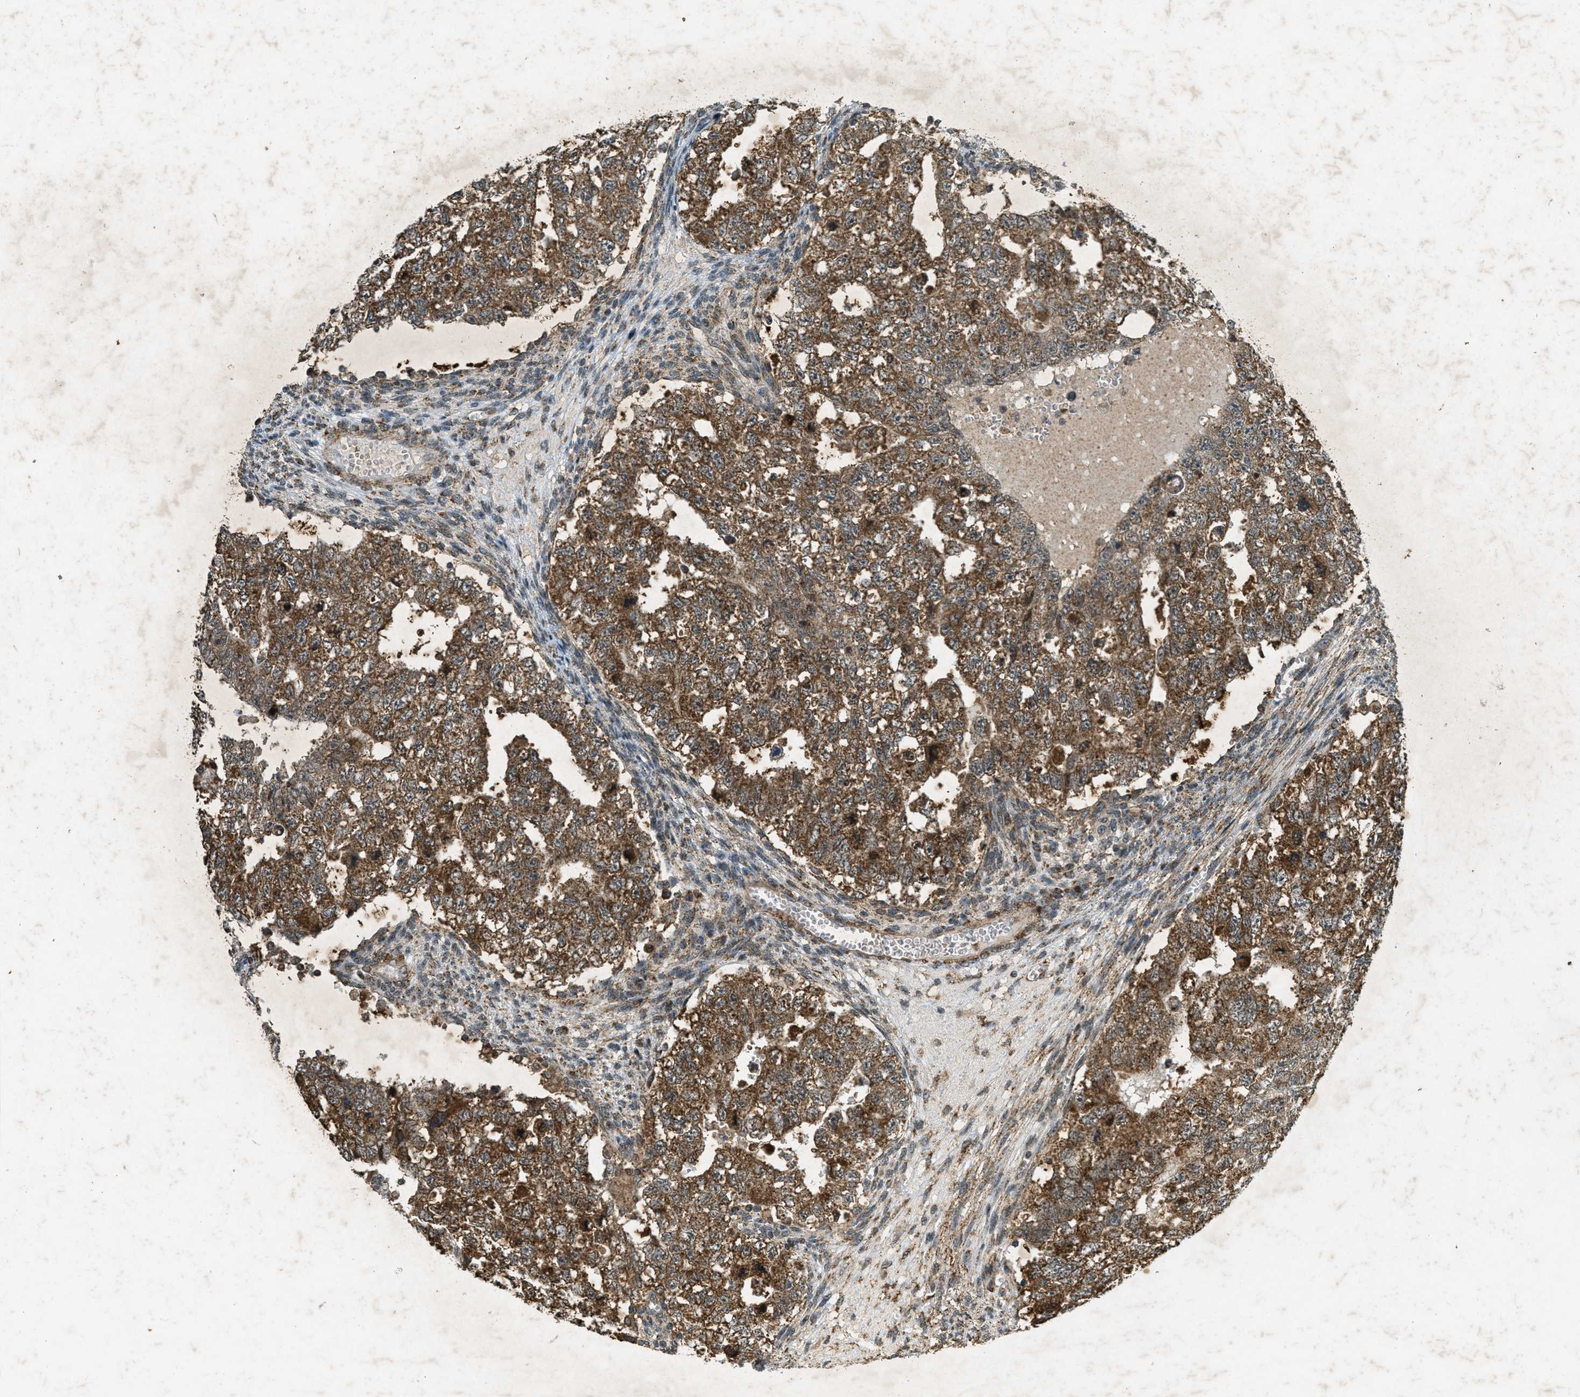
{"staining": {"intensity": "moderate", "quantity": ">75%", "location": "cytoplasmic/membranous"}, "tissue": "testis cancer", "cell_type": "Tumor cells", "image_type": "cancer", "snomed": [{"axis": "morphology", "description": "Seminoma, NOS"}, {"axis": "morphology", "description": "Carcinoma, Embryonal, NOS"}, {"axis": "topography", "description": "Testis"}], "caption": "Seminoma (testis) stained with a protein marker shows moderate staining in tumor cells.", "gene": "PPP1R15A", "patient": {"sex": "male", "age": 38}}